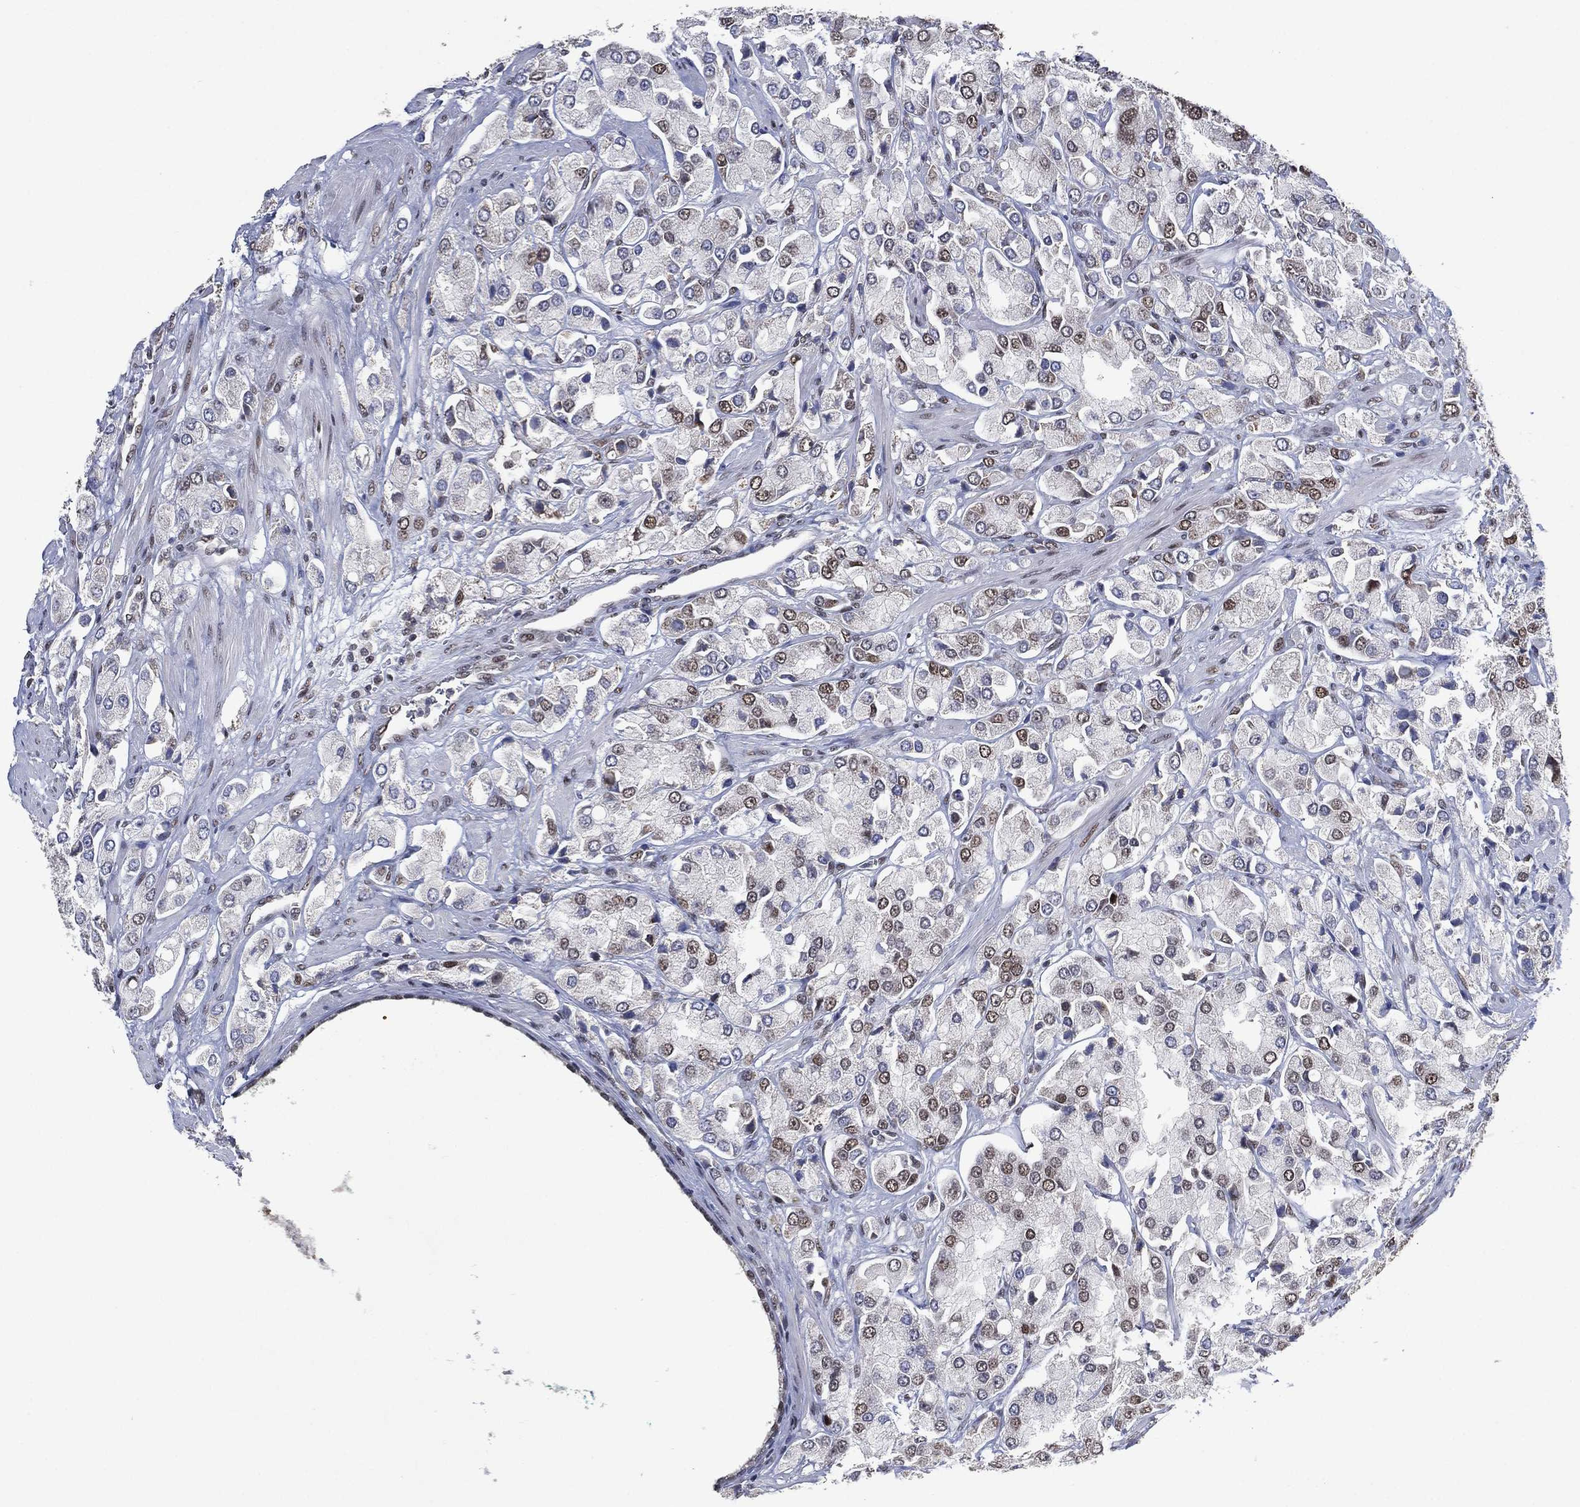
{"staining": {"intensity": "weak", "quantity": "<25%", "location": "nuclear"}, "tissue": "prostate cancer", "cell_type": "Tumor cells", "image_type": "cancer", "snomed": [{"axis": "morphology", "description": "Adenocarcinoma, NOS"}, {"axis": "topography", "description": "Prostate and seminal vesicle, NOS"}, {"axis": "topography", "description": "Prostate"}], "caption": "This is an IHC histopathology image of prostate adenocarcinoma. There is no expression in tumor cells.", "gene": "YLPM1", "patient": {"sex": "male", "age": 64}}